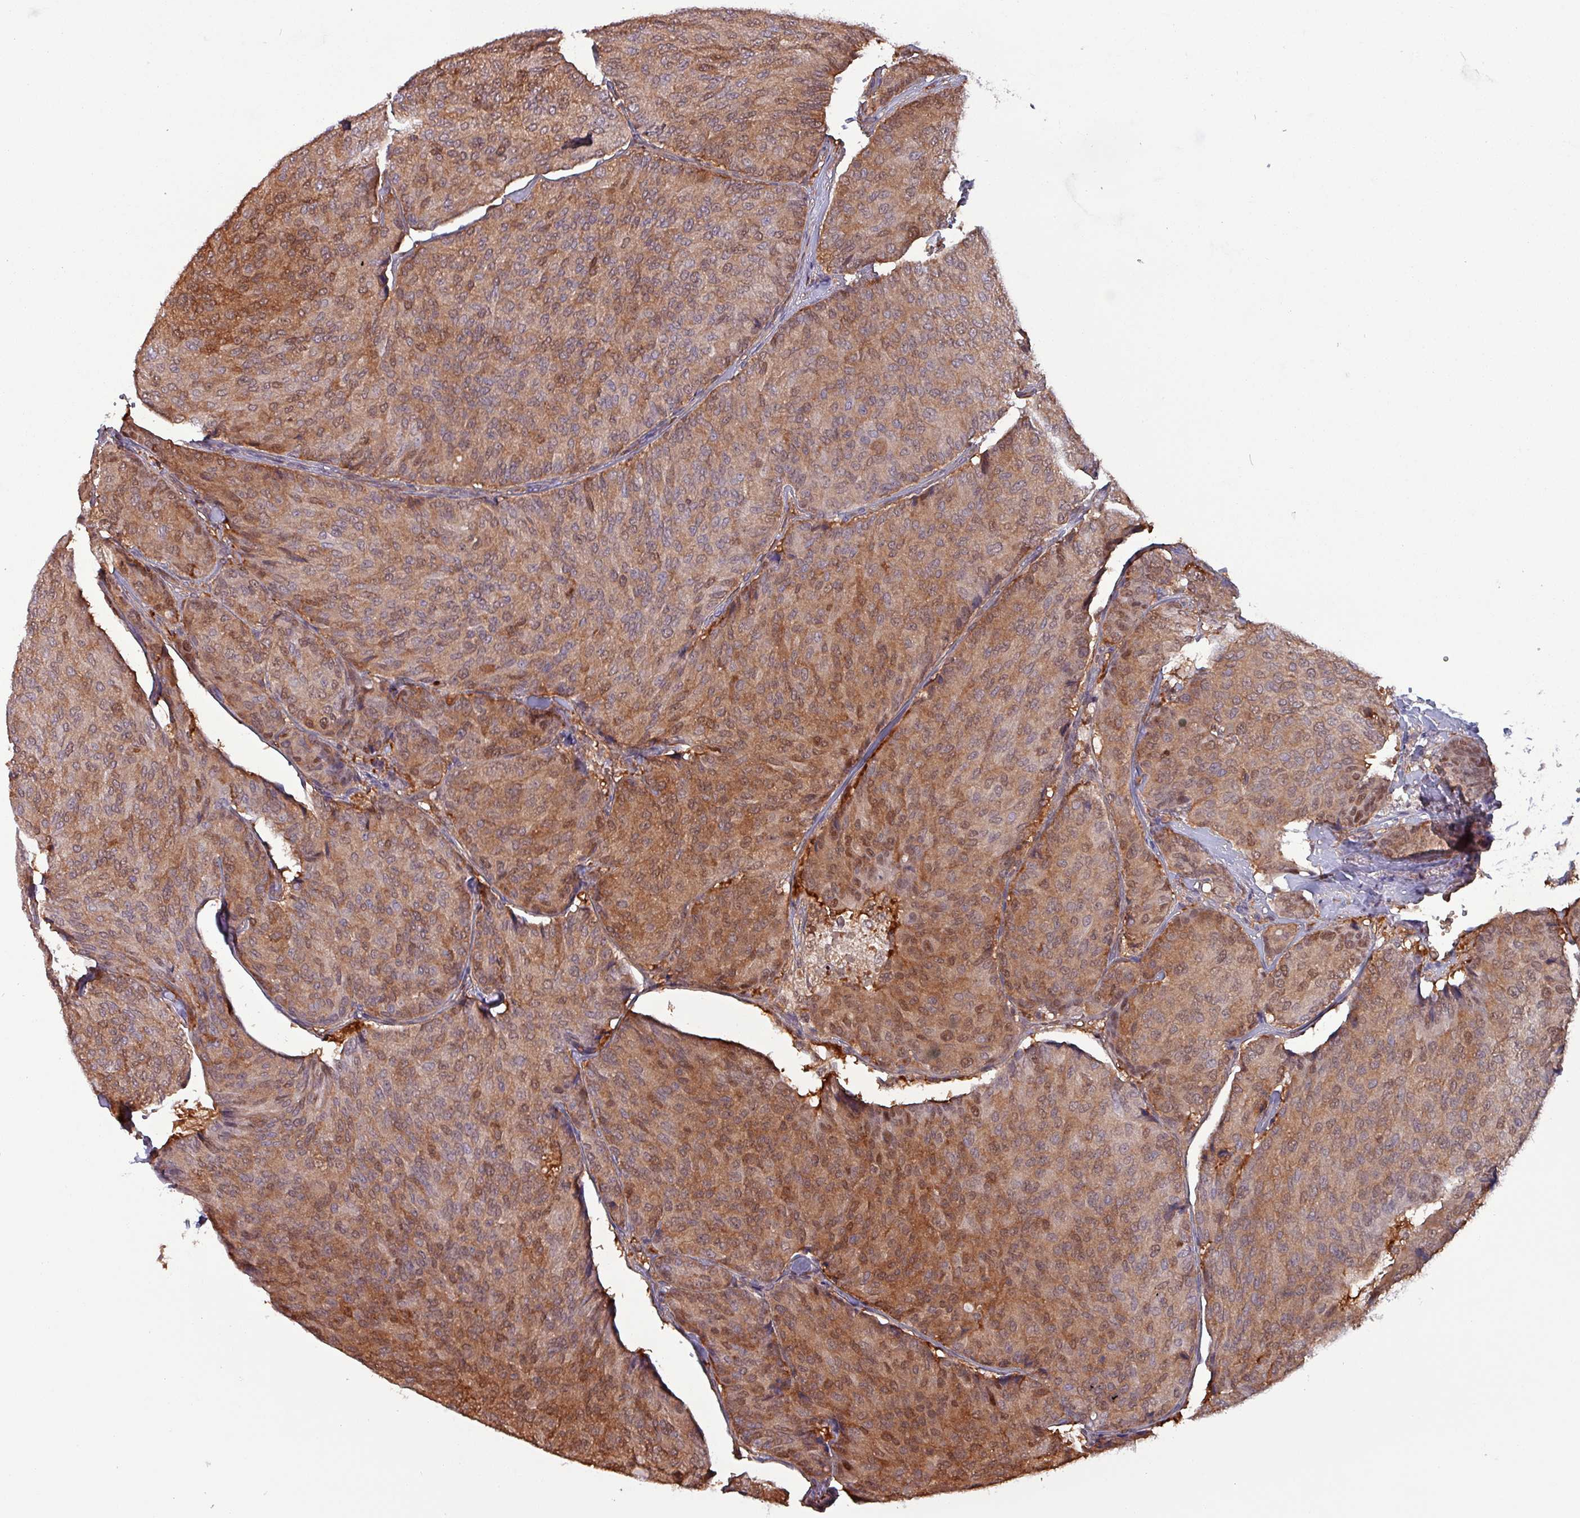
{"staining": {"intensity": "moderate", "quantity": ">75%", "location": "cytoplasmic/membranous,nuclear"}, "tissue": "breast cancer", "cell_type": "Tumor cells", "image_type": "cancer", "snomed": [{"axis": "morphology", "description": "Duct carcinoma"}, {"axis": "topography", "description": "Breast"}], "caption": "This is a histology image of immunohistochemistry (IHC) staining of infiltrating ductal carcinoma (breast), which shows moderate positivity in the cytoplasmic/membranous and nuclear of tumor cells.", "gene": "PSMB8", "patient": {"sex": "female", "age": 75}}